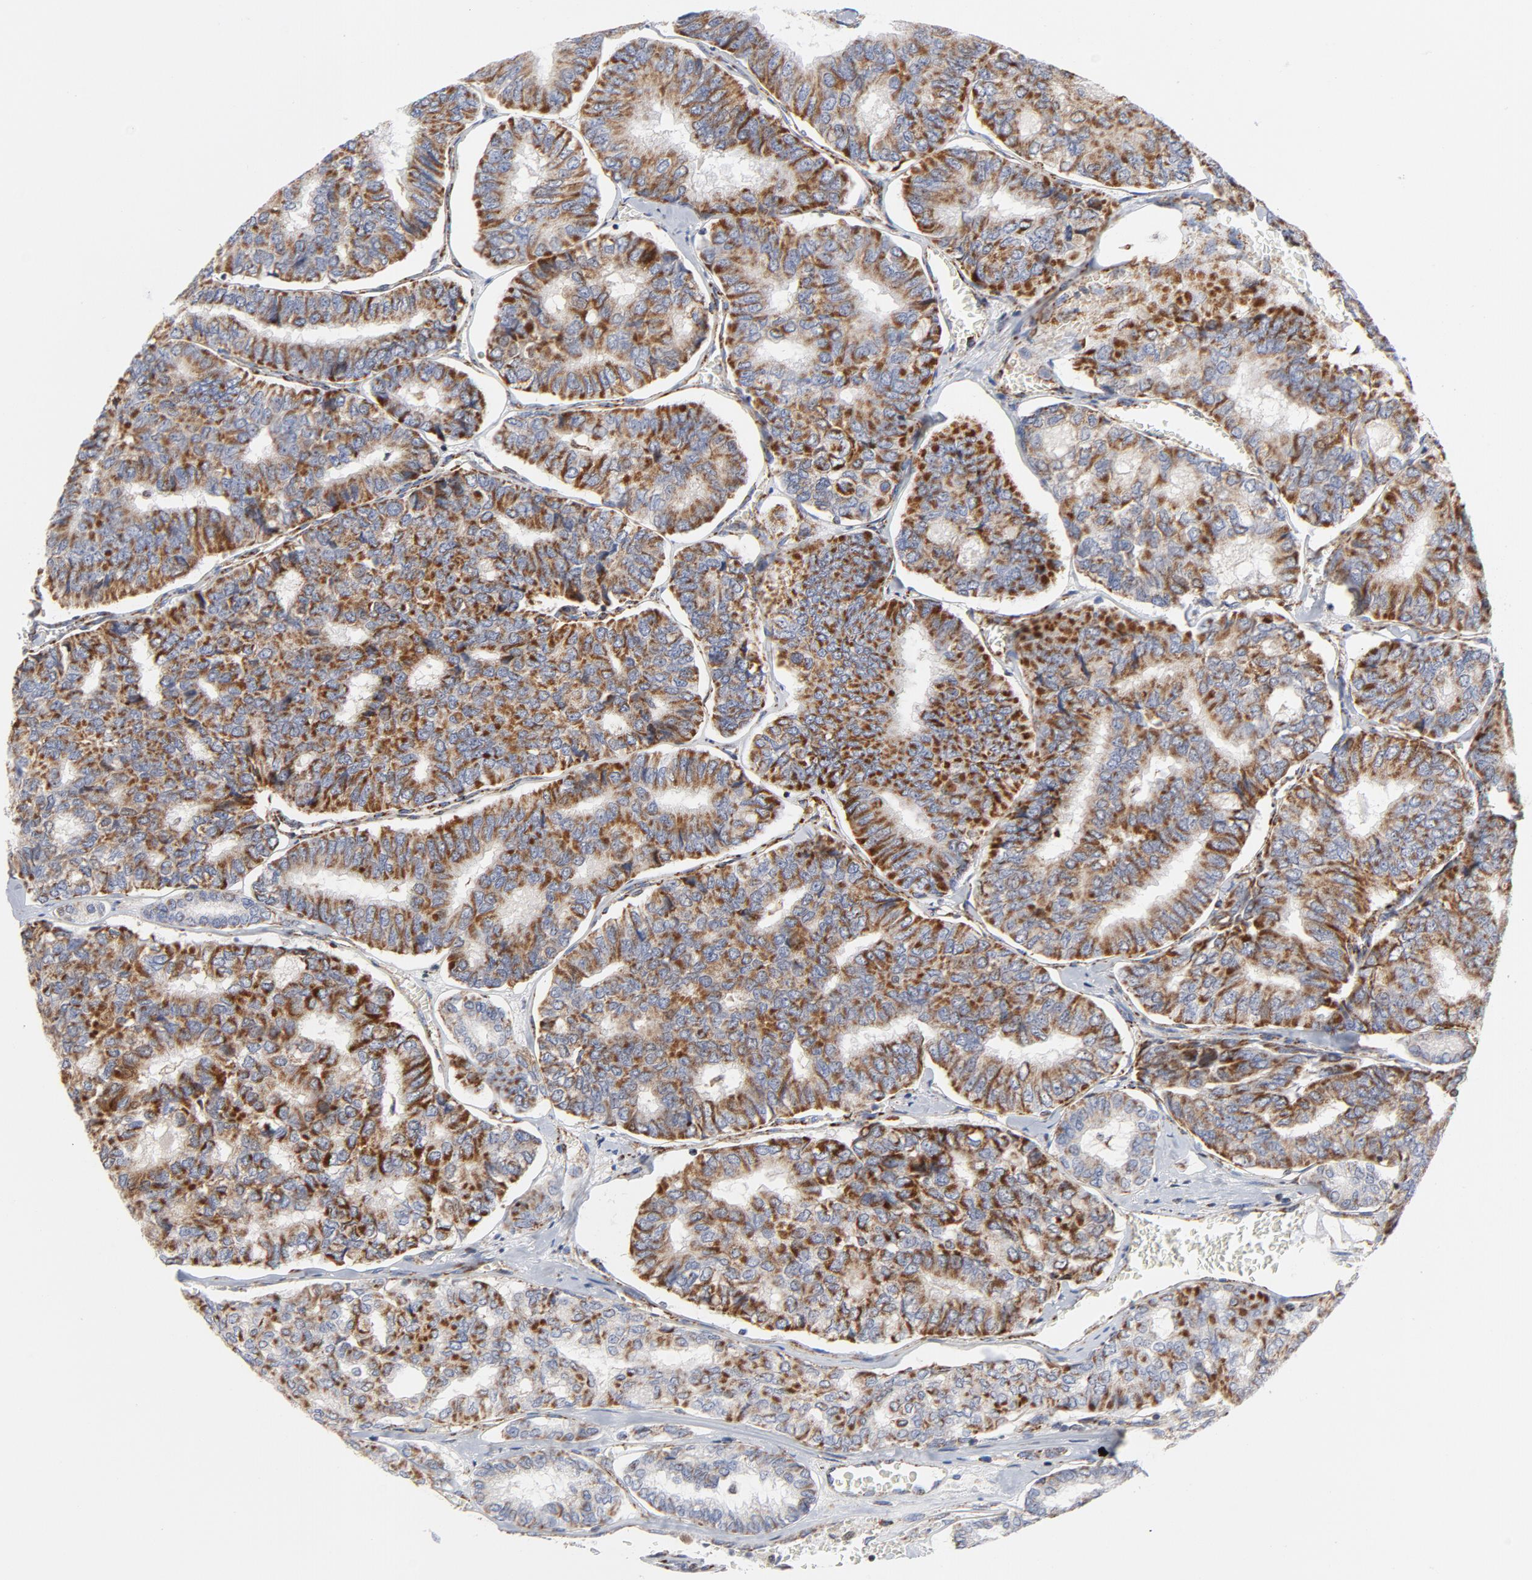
{"staining": {"intensity": "strong", "quantity": ">75%", "location": "cytoplasmic/membranous"}, "tissue": "thyroid cancer", "cell_type": "Tumor cells", "image_type": "cancer", "snomed": [{"axis": "morphology", "description": "Papillary adenocarcinoma, NOS"}, {"axis": "topography", "description": "Thyroid gland"}], "caption": "Thyroid cancer (papillary adenocarcinoma) stained with a protein marker displays strong staining in tumor cells.", "gene": "CYCS", "patient": {"sex": "female", "age": 35}}